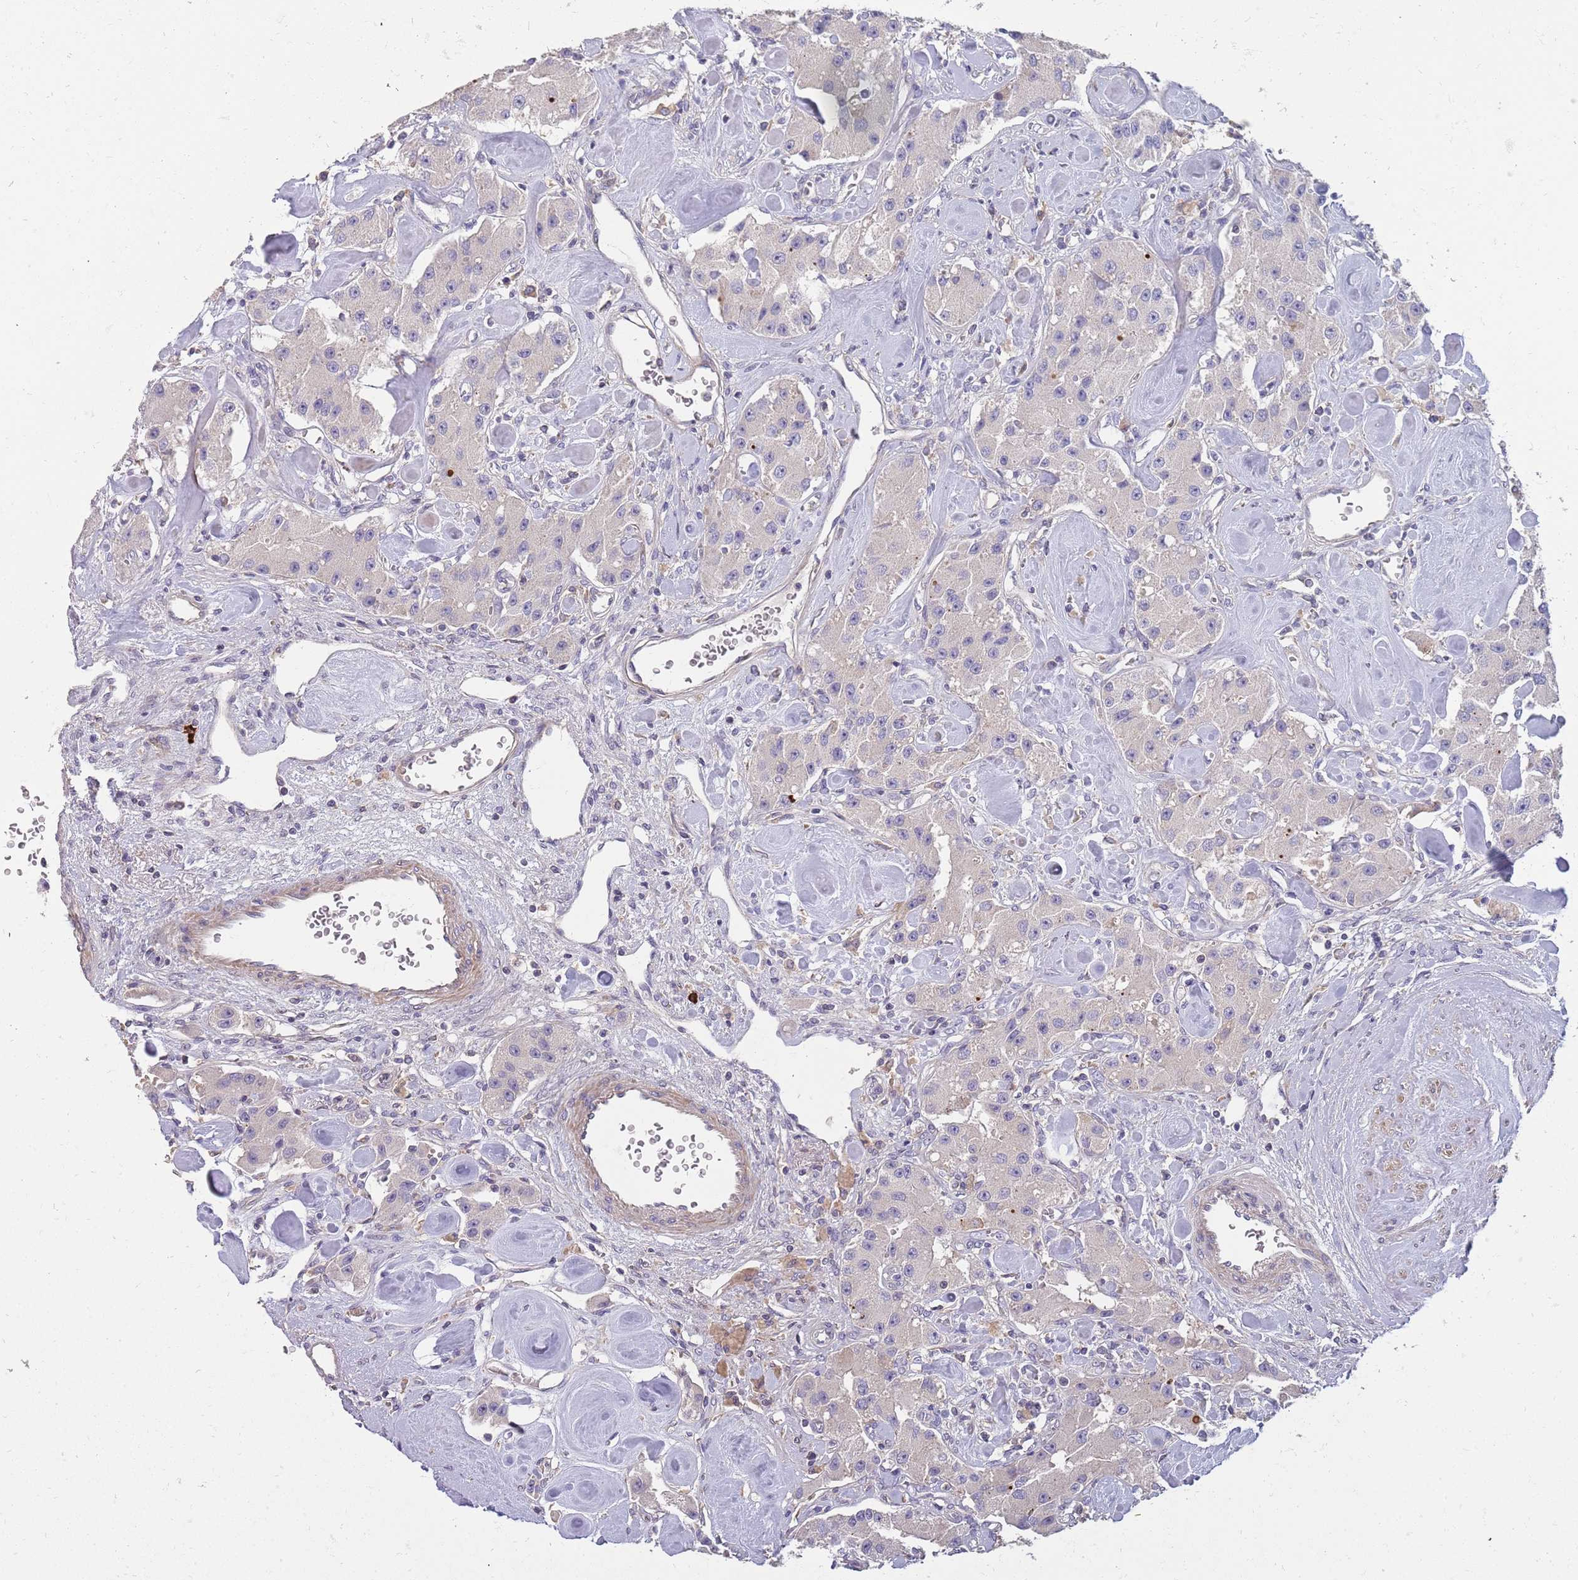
{"staining": {"intensity": "negative", "quantity": "none", "location": "none"}, "tissue": "carcinoid", "cell_type": "Tumor cells", "image_type": "cancer", "snomed": [{"axis": "morphology", "description": "Carcinoid, malignant, NOS"}, {"axis": "topography", "description": "Pancreas"}], "caption": "IHC image of neoplastic tissue: carcinoid stained with DAB demonstrates no significant protein positivity in tumor cells.", "gene": "SUSD1", "patient": {"sex": "male", "age": 41}}